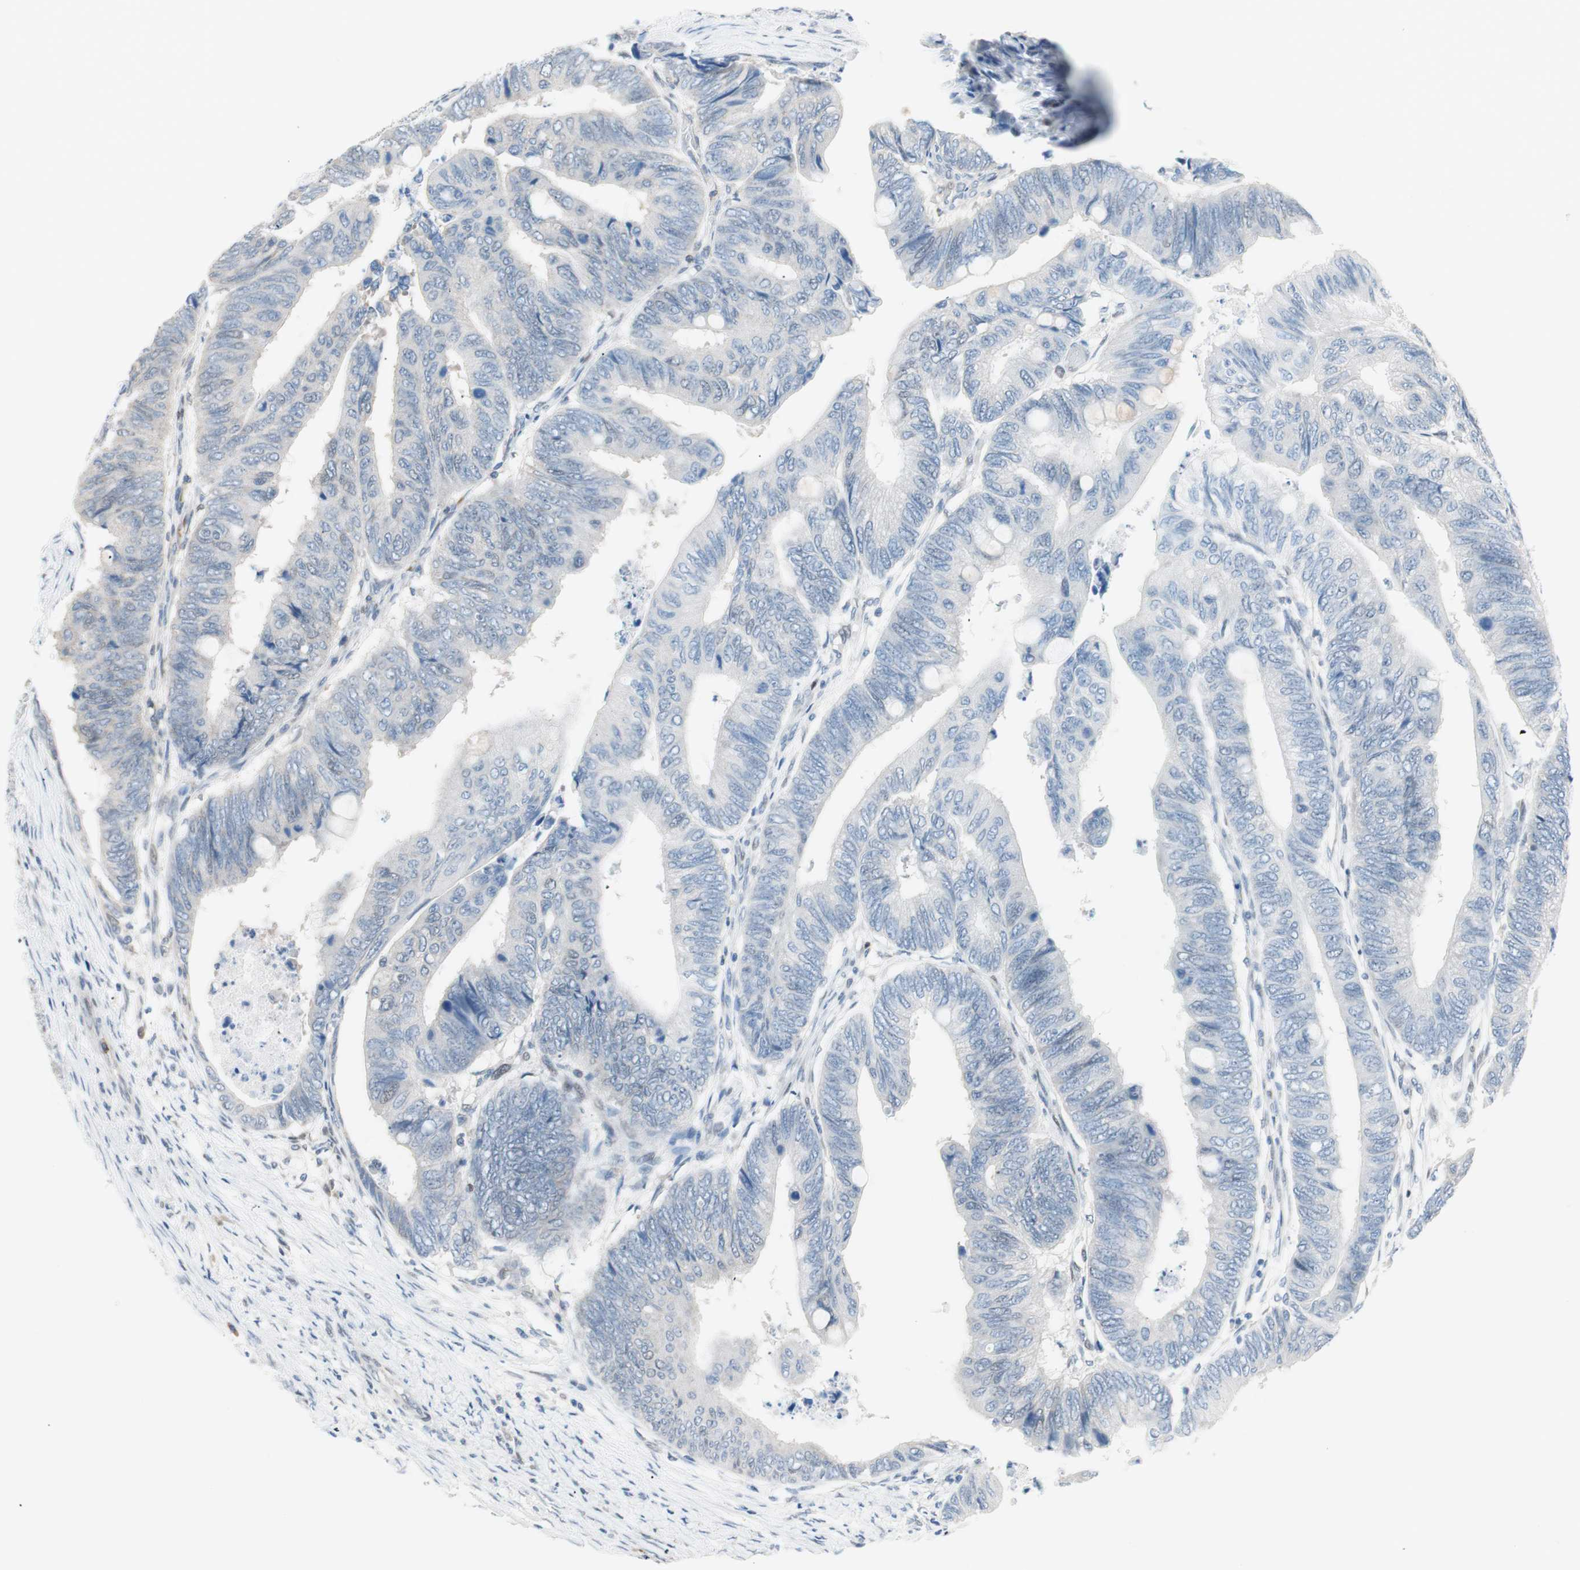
{"staining": {"intensity": "negative", "quantity": "none", "location": "none"}, "tissue": "colorectal cancer", "cell_type": "Tumor cells", "image_type": "cancer", "snomed": [{"axis": "morphology", "description": "Normal tissue, NOS"}, {"axis": "morphology", "description": "Adenocarcinoma, NOS"}, {"axis": "topography", "description": "Rectum"}, {"axis": "topography", "description": "Peripheral nerve tissue"}], "caption": "IHC of human colorectal cancer (adenocarcinoma) reveals no staining in tumor cells. Brightfield microscopy of immunohistochemistry (IHC) stained with DAB (3,3'-diaminobenzidine) (brown) and hematoxylin (blue), captured at high magnification.", "gene": "POLH", "patient": {"sex": "male", "age": 92}}